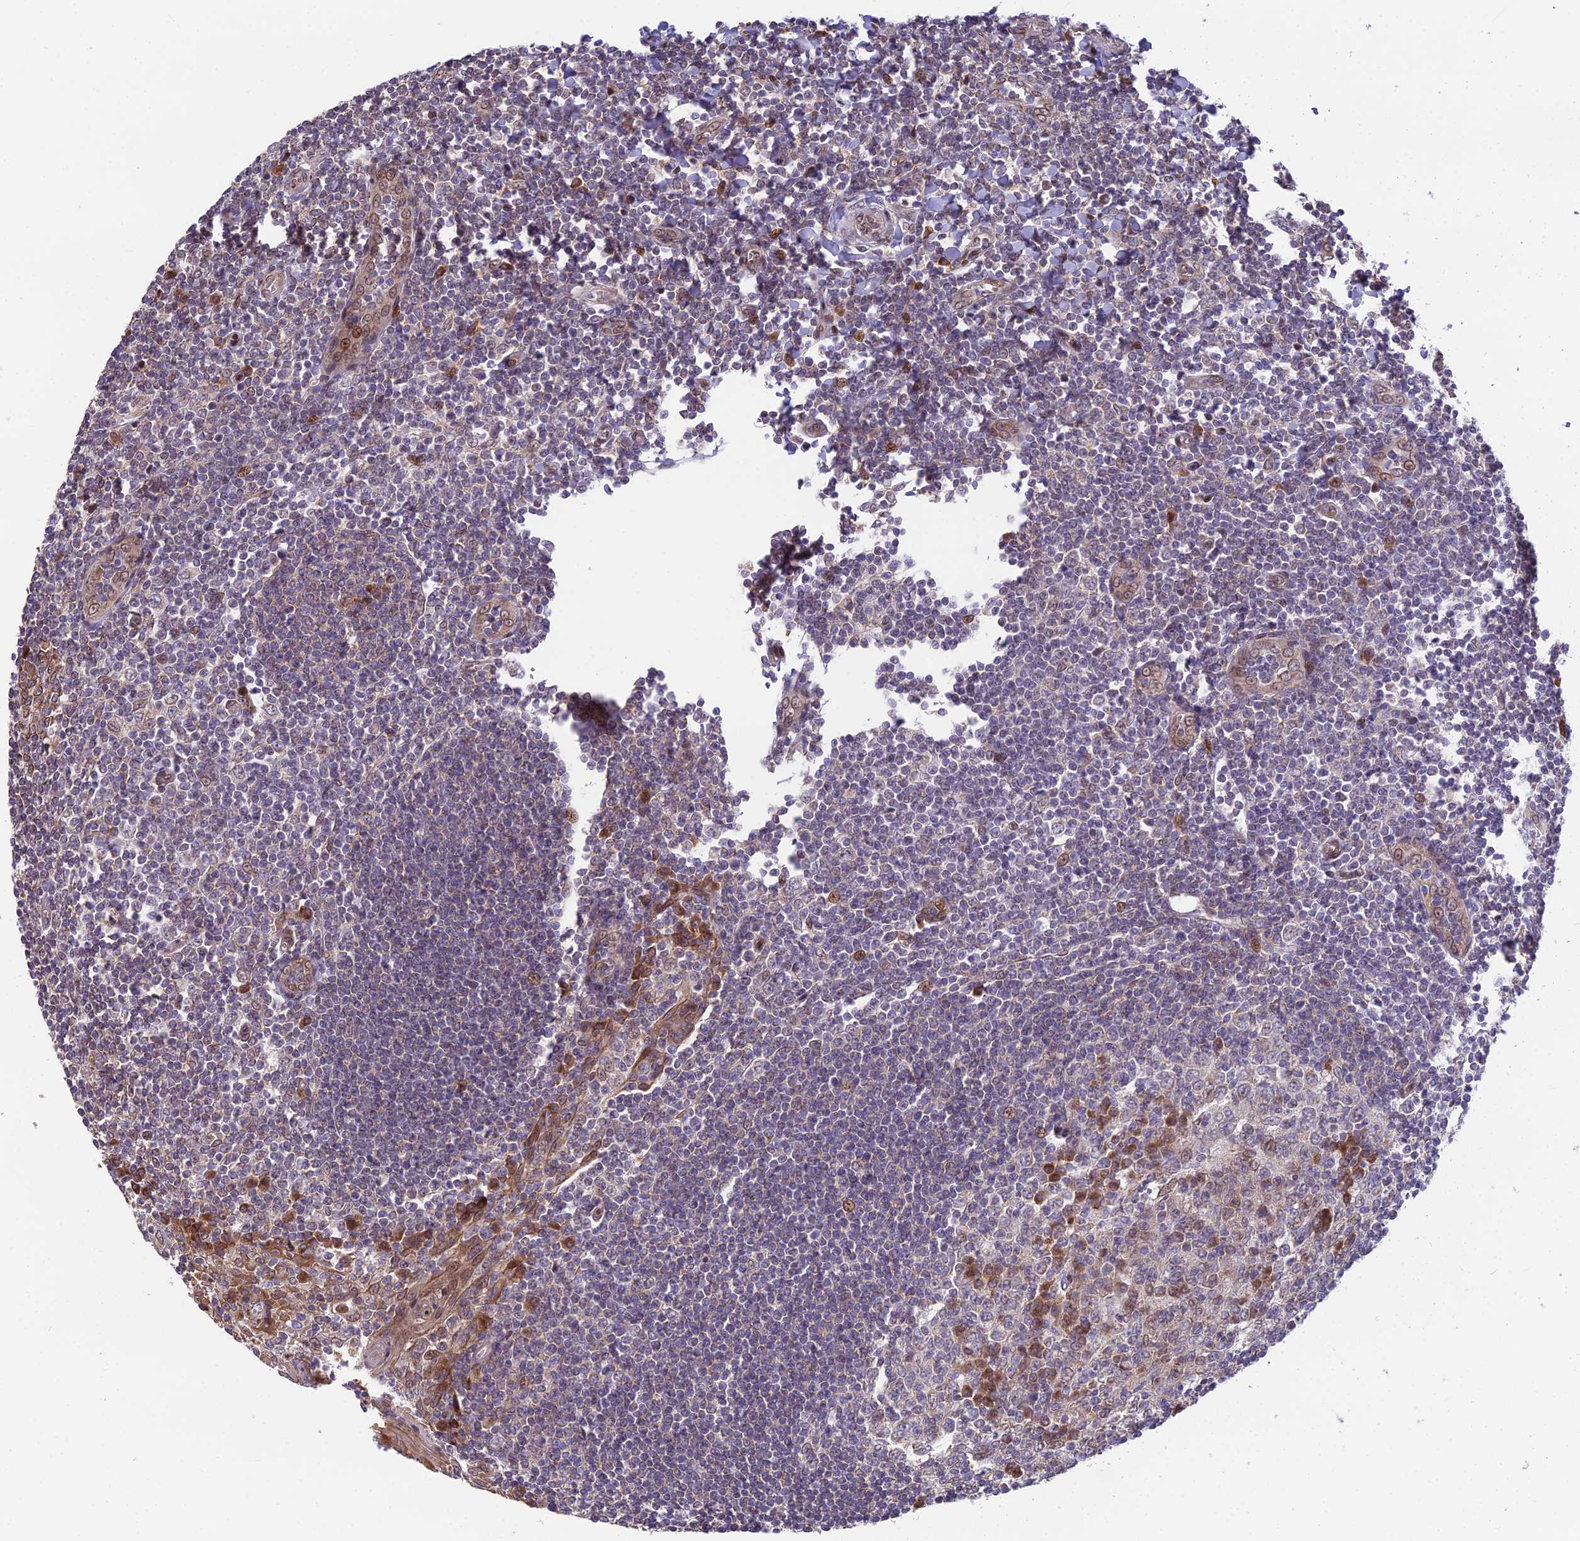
{"staining": {"intensity": "moderate", "quantity": "<25%", "location": "cytoplasmic/membranous"}, "tissue": "tonsil", "cell_type": "Germinal center cells", "image_type": "normal", "snomed": [{"axis": "morphology", "description": "Normal tissue, NOS"}, {"axis": "topography", "description": "Tonsil"}], "caption": "About <25% of germinal center cells in benign human tonsil exhibit moderate cytoplasmic/membranous protein expression as visualized by brown immunohistochemical staining.", "gene": "CYP2R1", "patient": {"sex": "male", "age": 27}}